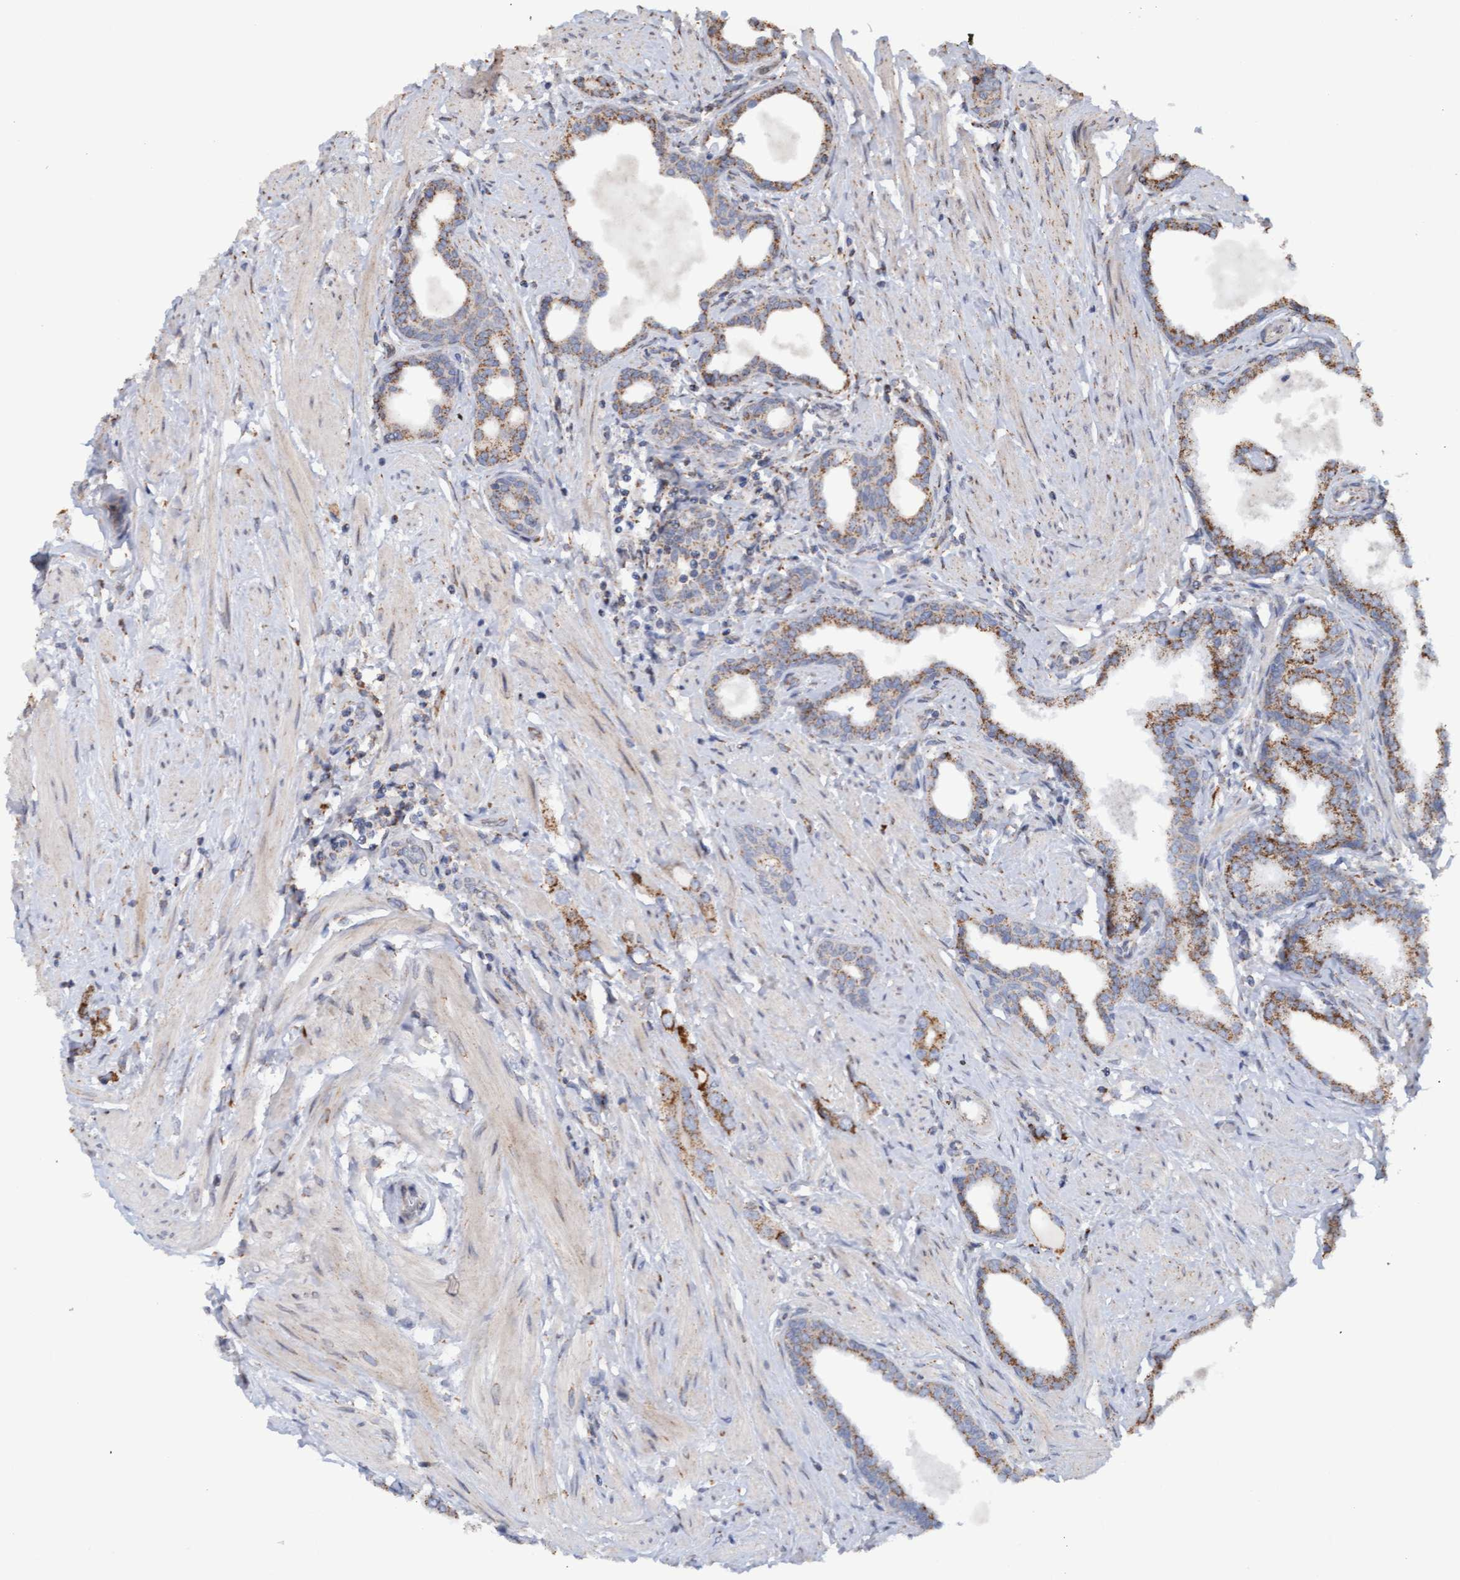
{"staining": {"intensity": "moderate", "quantity": ">75%", "location": "cytoplasmic/membranous"}, "tissue": "prostate cancer", "cell_type": "Tumor cells", "image_type": "cancer", "snomed": [{"axis": "morphology", "description": "Adenocarcinoma, High grade"}, {"axis": "topography", "description": "Prostate"}], "caption": "A histopathology image showing moderate cytoplasmic/membranous staining in about >75% of tumor cells in prostate cancer (high-grade adenocarcinoma), as visualized by brown immunohistochemical staining.", "gene": "MGLL", "patient": {"sex": "male", "age": 52}}